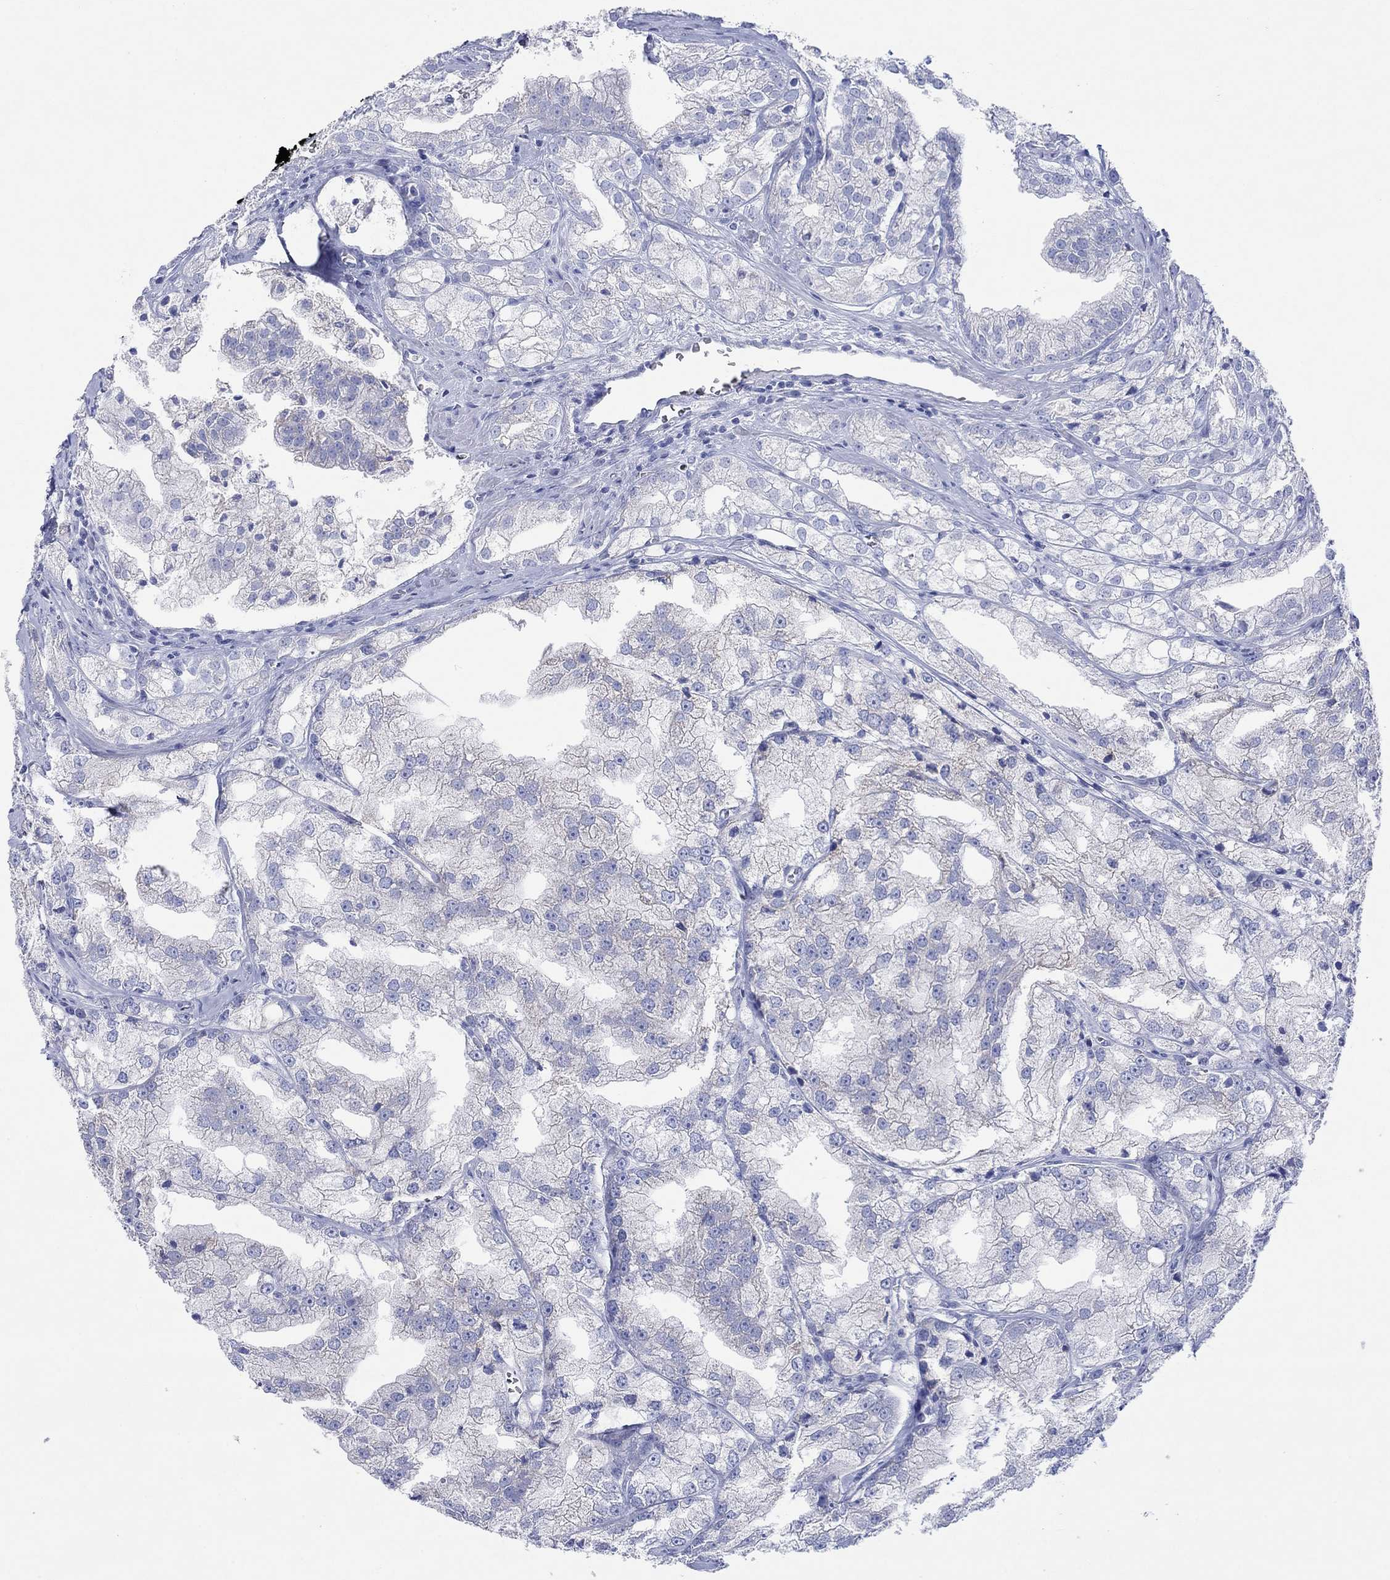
{"staining": {"intensity": "negative", "quantity": "none", "location": "none"}, "tissue": "prostate cancer", "cell_type": "Tumor cells", "image_type": "cancer", "snomed": [{"axis": "morphology", "description": "Adenocarcinoma, NOS"}, {"axis": "topography", "description": "Prostate"}], "caption": "Immunohistochemical staining of human prostate adenocarcinoma displays no significant staining in tumor cells. Nuclei are stained in blue.", "gene": "HCRT", "patient": {"sex": "male", "age": 70}}